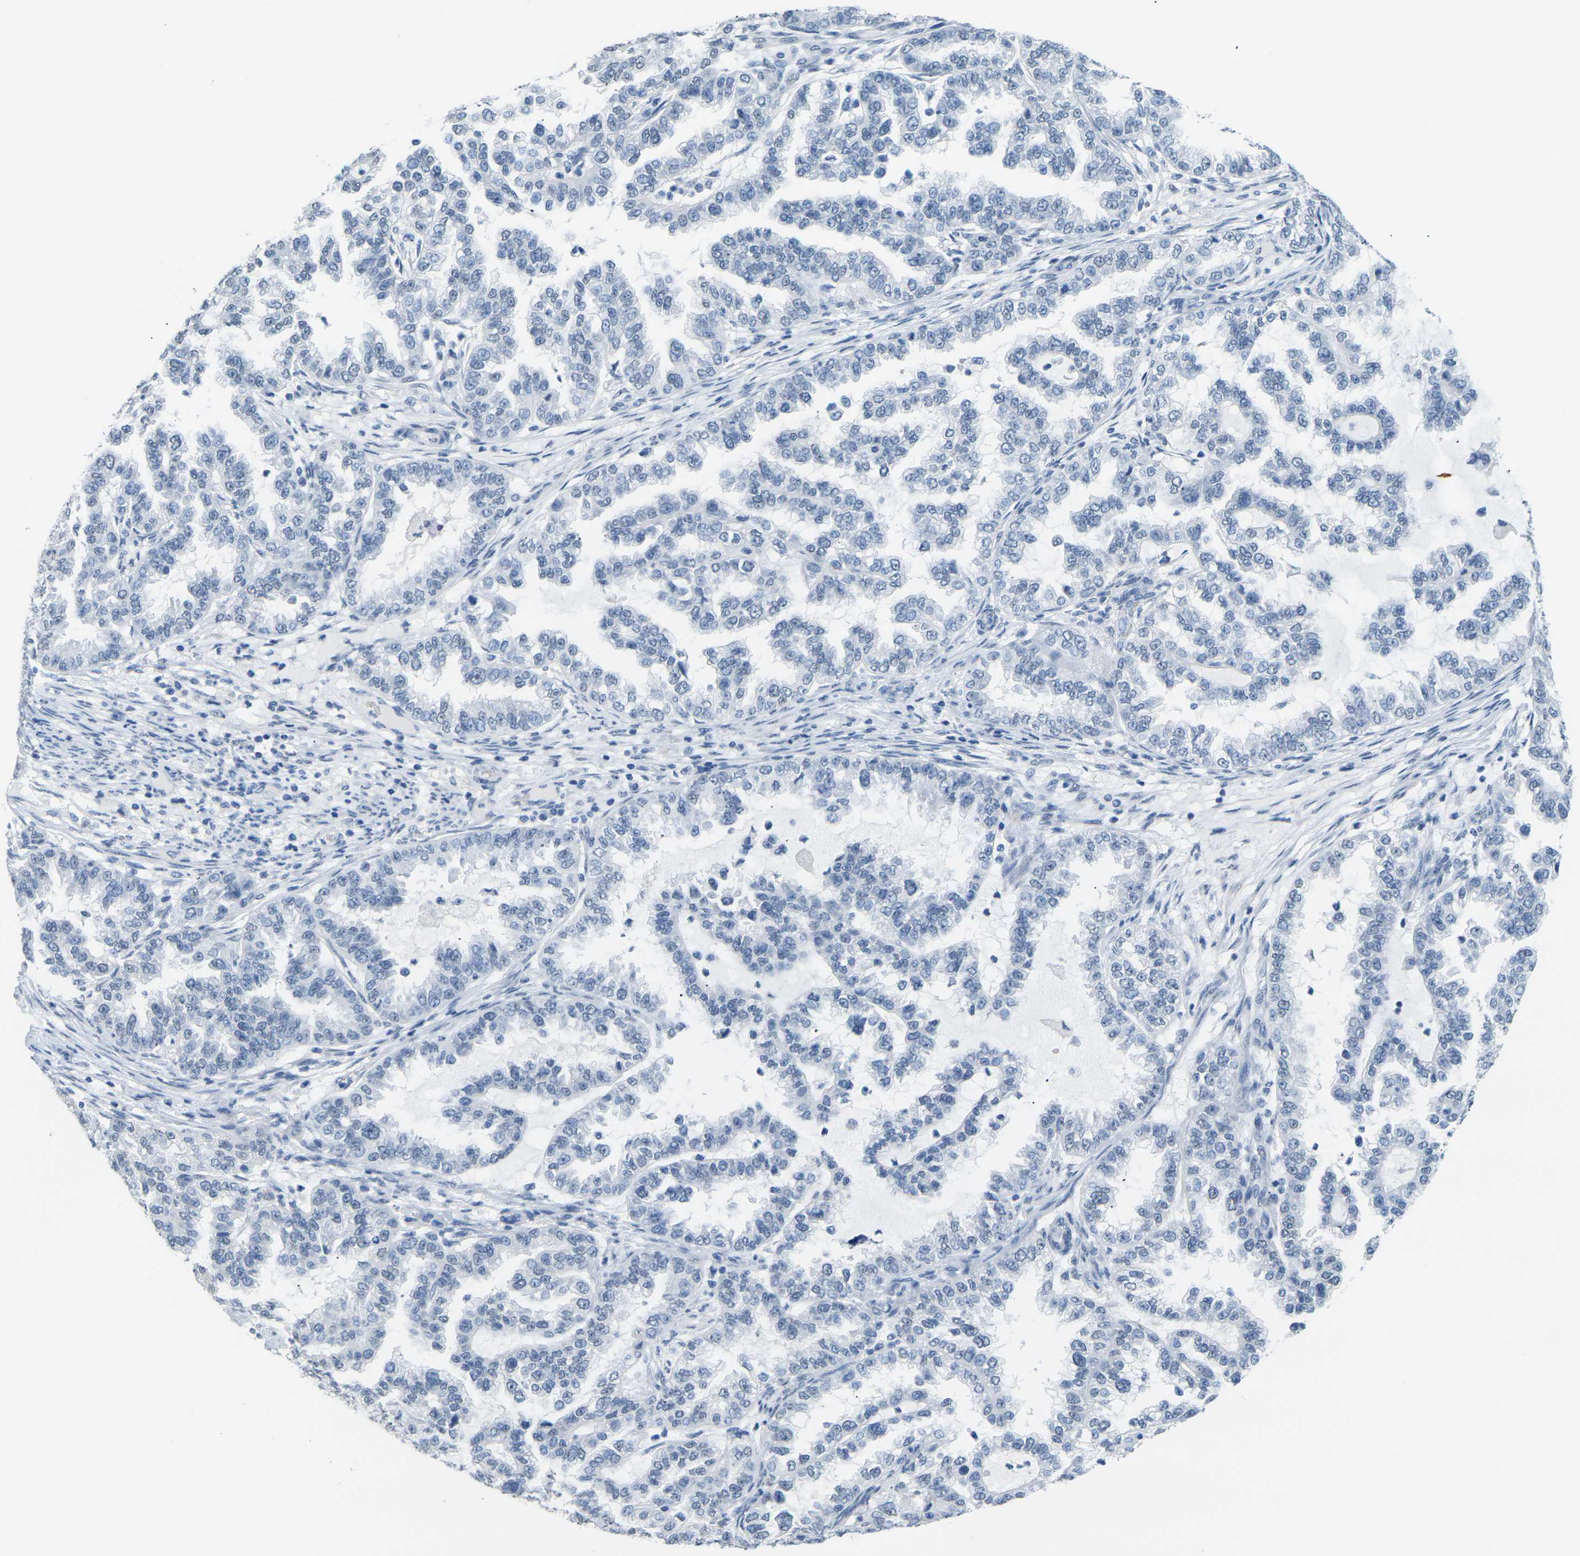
{"staining": {"intensity": "negative", "quantity": "none", "location": "none"}, "tissue": "endometrial cancer", "cell_type": "Tumor cells", "image_type": "cancer", "snomed": [{"axis": "morphology", "description": "Adenocarcinoma, NOS"}, {"axis": "topography", "description": "Endometrium"}], "caption": "Immunohistochemical staining of endometrial adenocarcinoma displays no significant positivity in tumor cells.", "gene": "CTAG1A", "patient": {"sex": "female", "age": 85}}